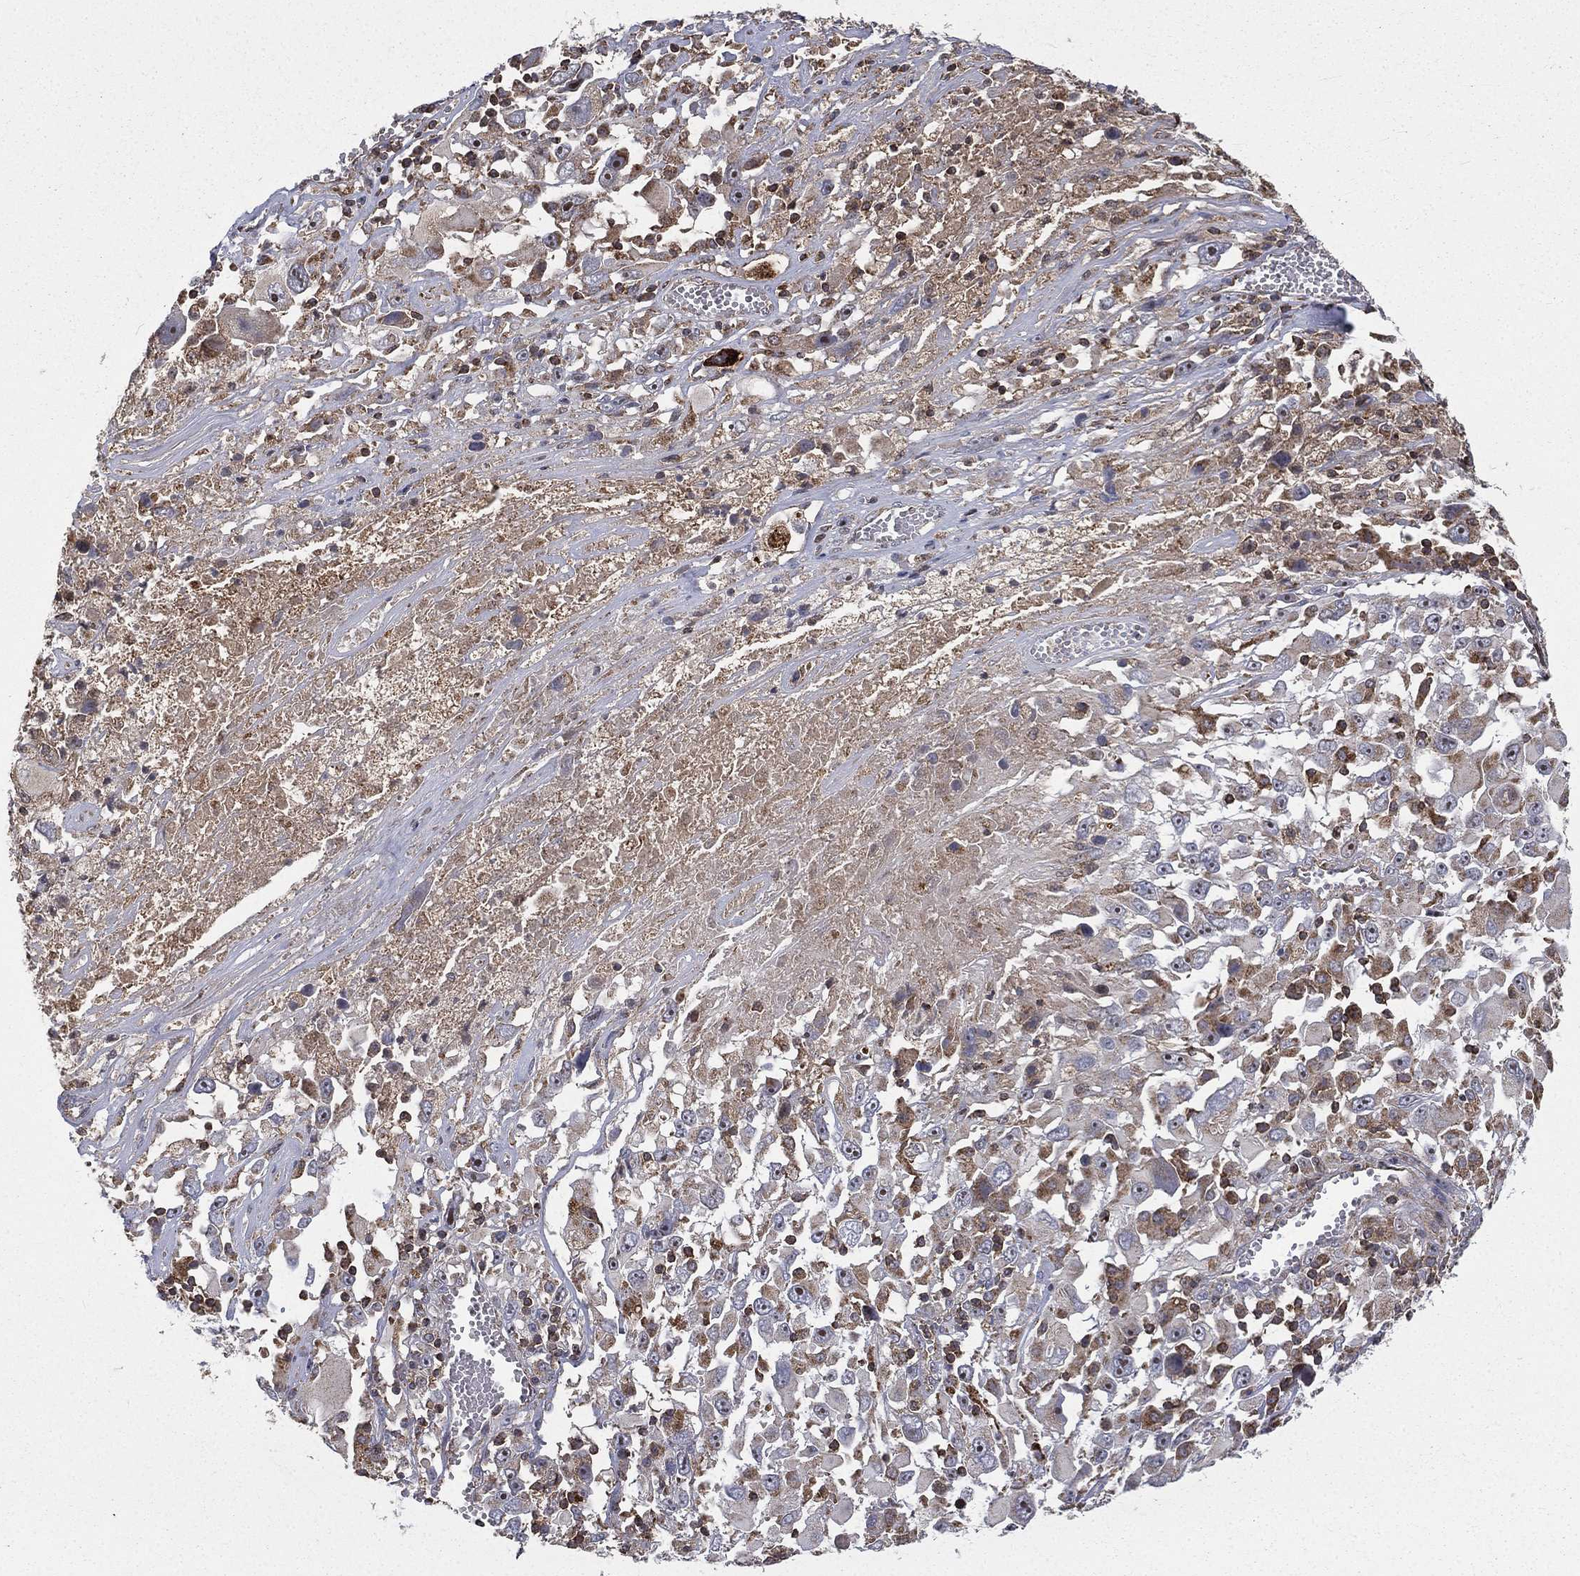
{"staining": {"intensity": "strong", "quantity": "<25%", "location": "cytoplasmic/membranous"}, "tissue": "melanoma", "cell_type": "Tumor cells", "image_type": "cancer", "snomed": [{"axis": "morphology", "description": "Malignant melanoma, Metastatic site"}, {"axis": "topography", "description": "Soft tissue"}], "caption": "Protein staining of malignant melanoma (metastatic site) tissue demonstrates strong cytoplasmic/membranous positivity in approximately <25% of tumor cells.", "gene": "RIN3", "patient": {"sex": "male", "age": 50}}